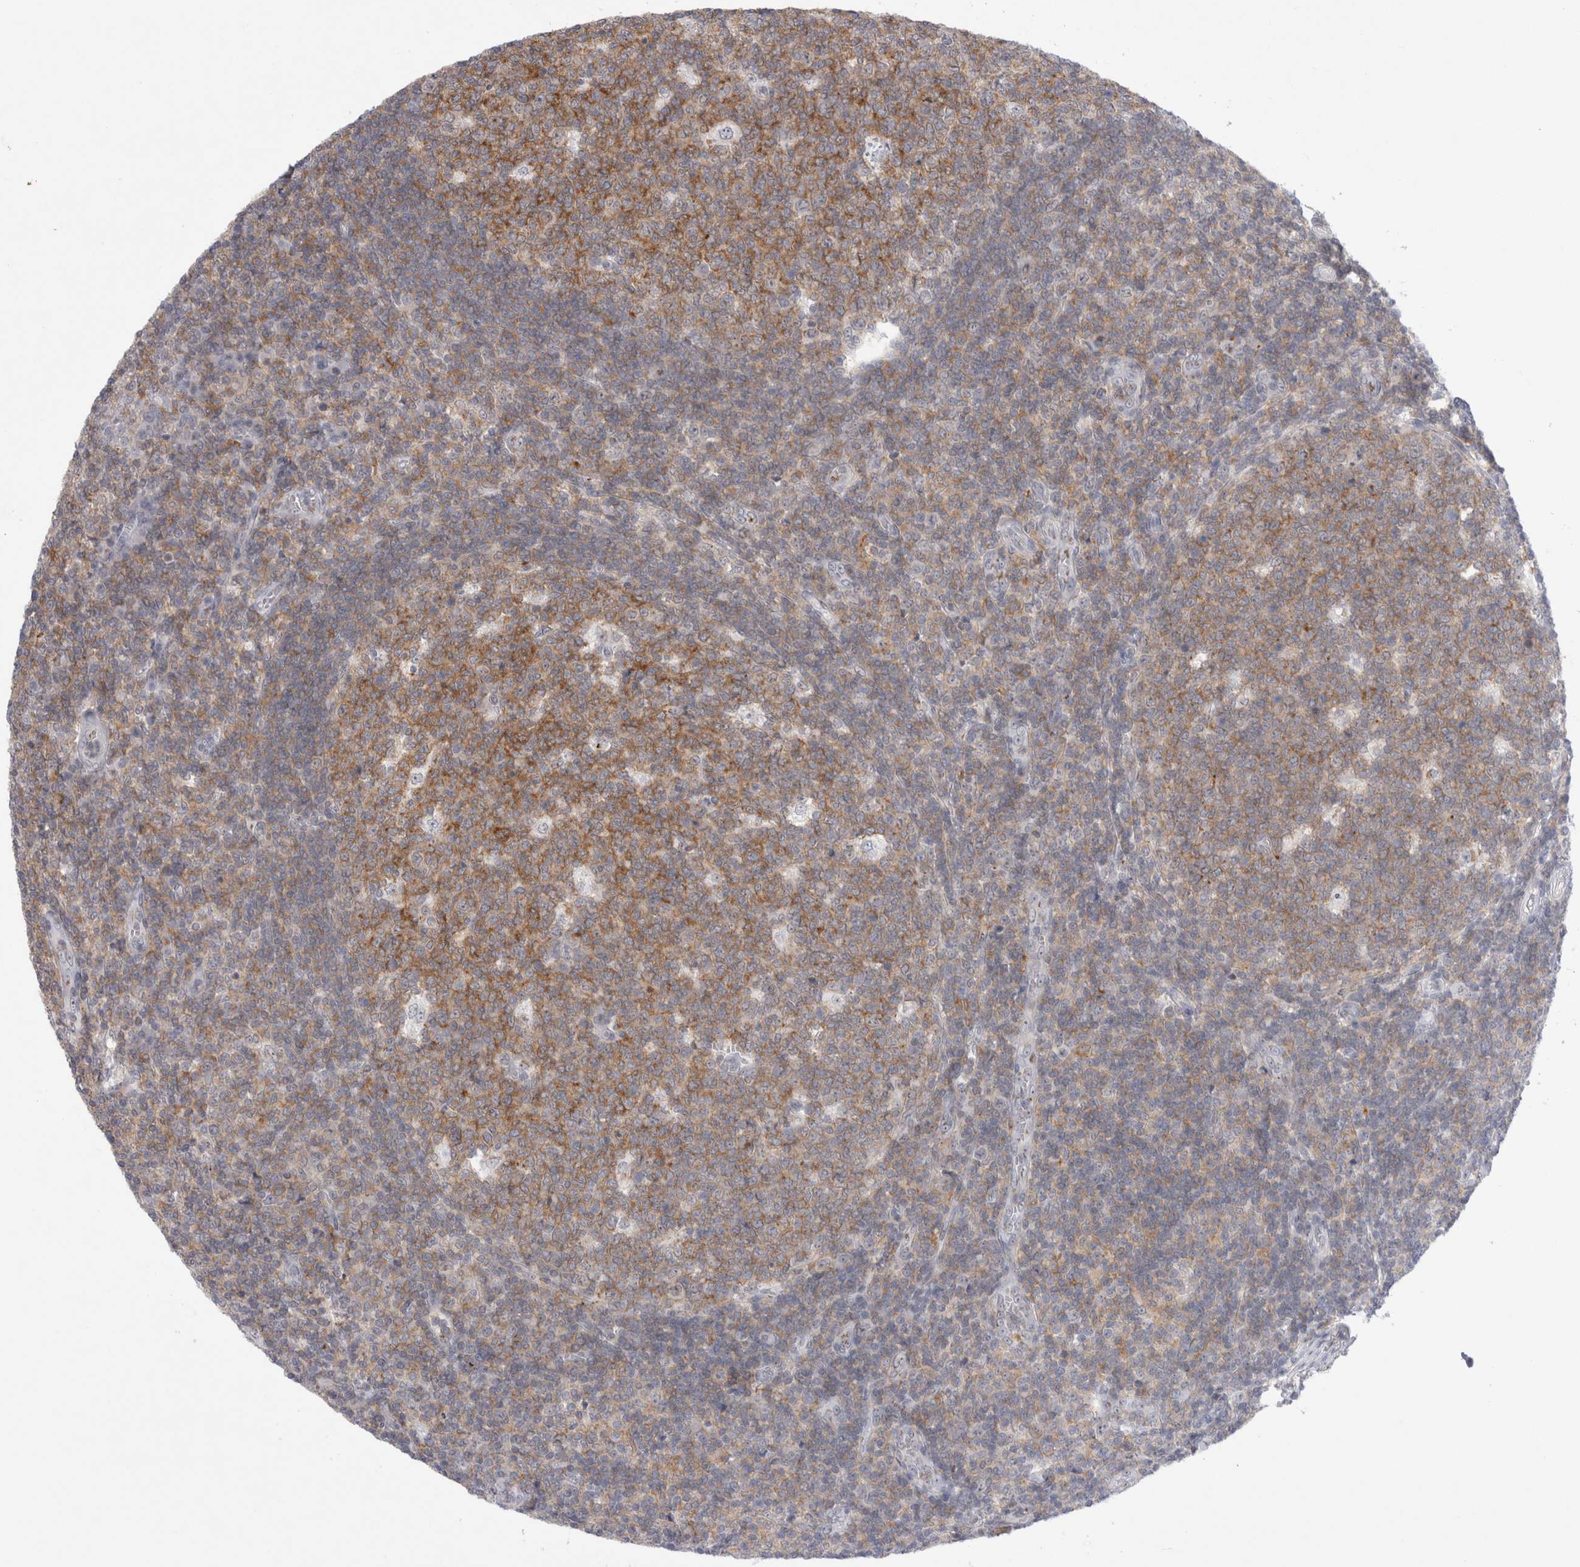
{"staining": {"intensity": "moderate", "quantity": ">75%", "location": "cytoplasmic/membranous"}, "tissue": "tonsil", "cell_type": "Germinal center cells", "image_type": "normal", "snomed": [{"axis": "morphology", "description": "Normal tissue, NOS"}, {"axis": "topography", "description": "Tonsil"}], "caption": "This histopathology image exhibits normal tonsil stained with immunohistochemistry to label a protein in brown. The cytoplasmic/membranous of germinal center cells show moderate positivity for the protein. Nuclei are counter-stained blue.", "gene": "CERS5", "patient": {"sex": "female", "age": 19}}